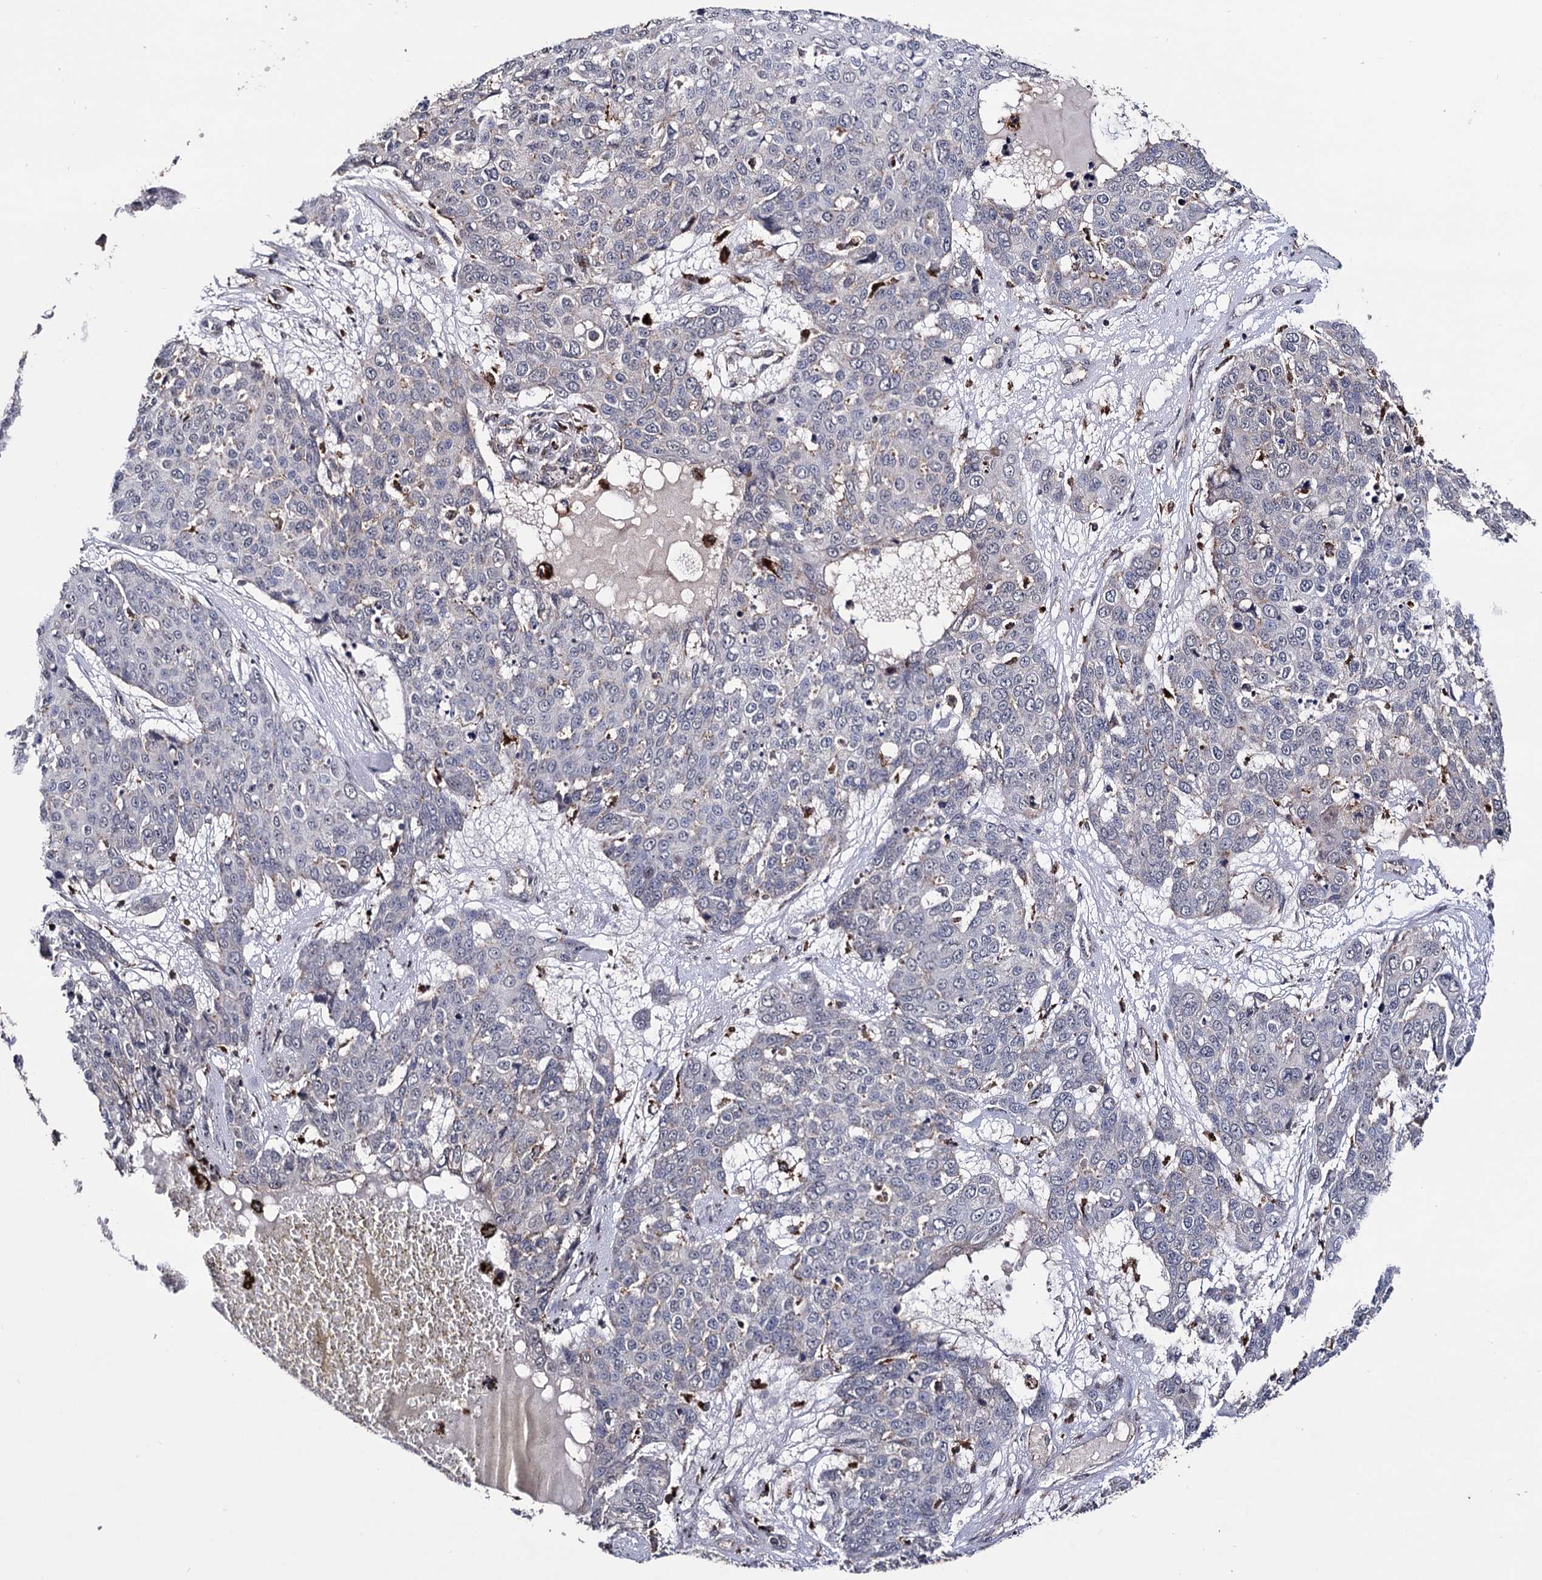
{"staining": {"intensity": "negative", "quantity": "none", "location": "none"}, "tissue": "skin cancer", "cell_type": "Tumor cells", "image_type": "cancer", "snomed": [{"axis": "morphology", "description": "Squamous cell carcinoma, NOS"}, {"axis": "topography", "description": "Skin"}], "caption": "An image of squamous cell carcinoma (skin) stained for a protein exhibits no brown staining in tumor cells.", "gene": "MICAL2", "patient": {"sex": "male", "age": 71}}